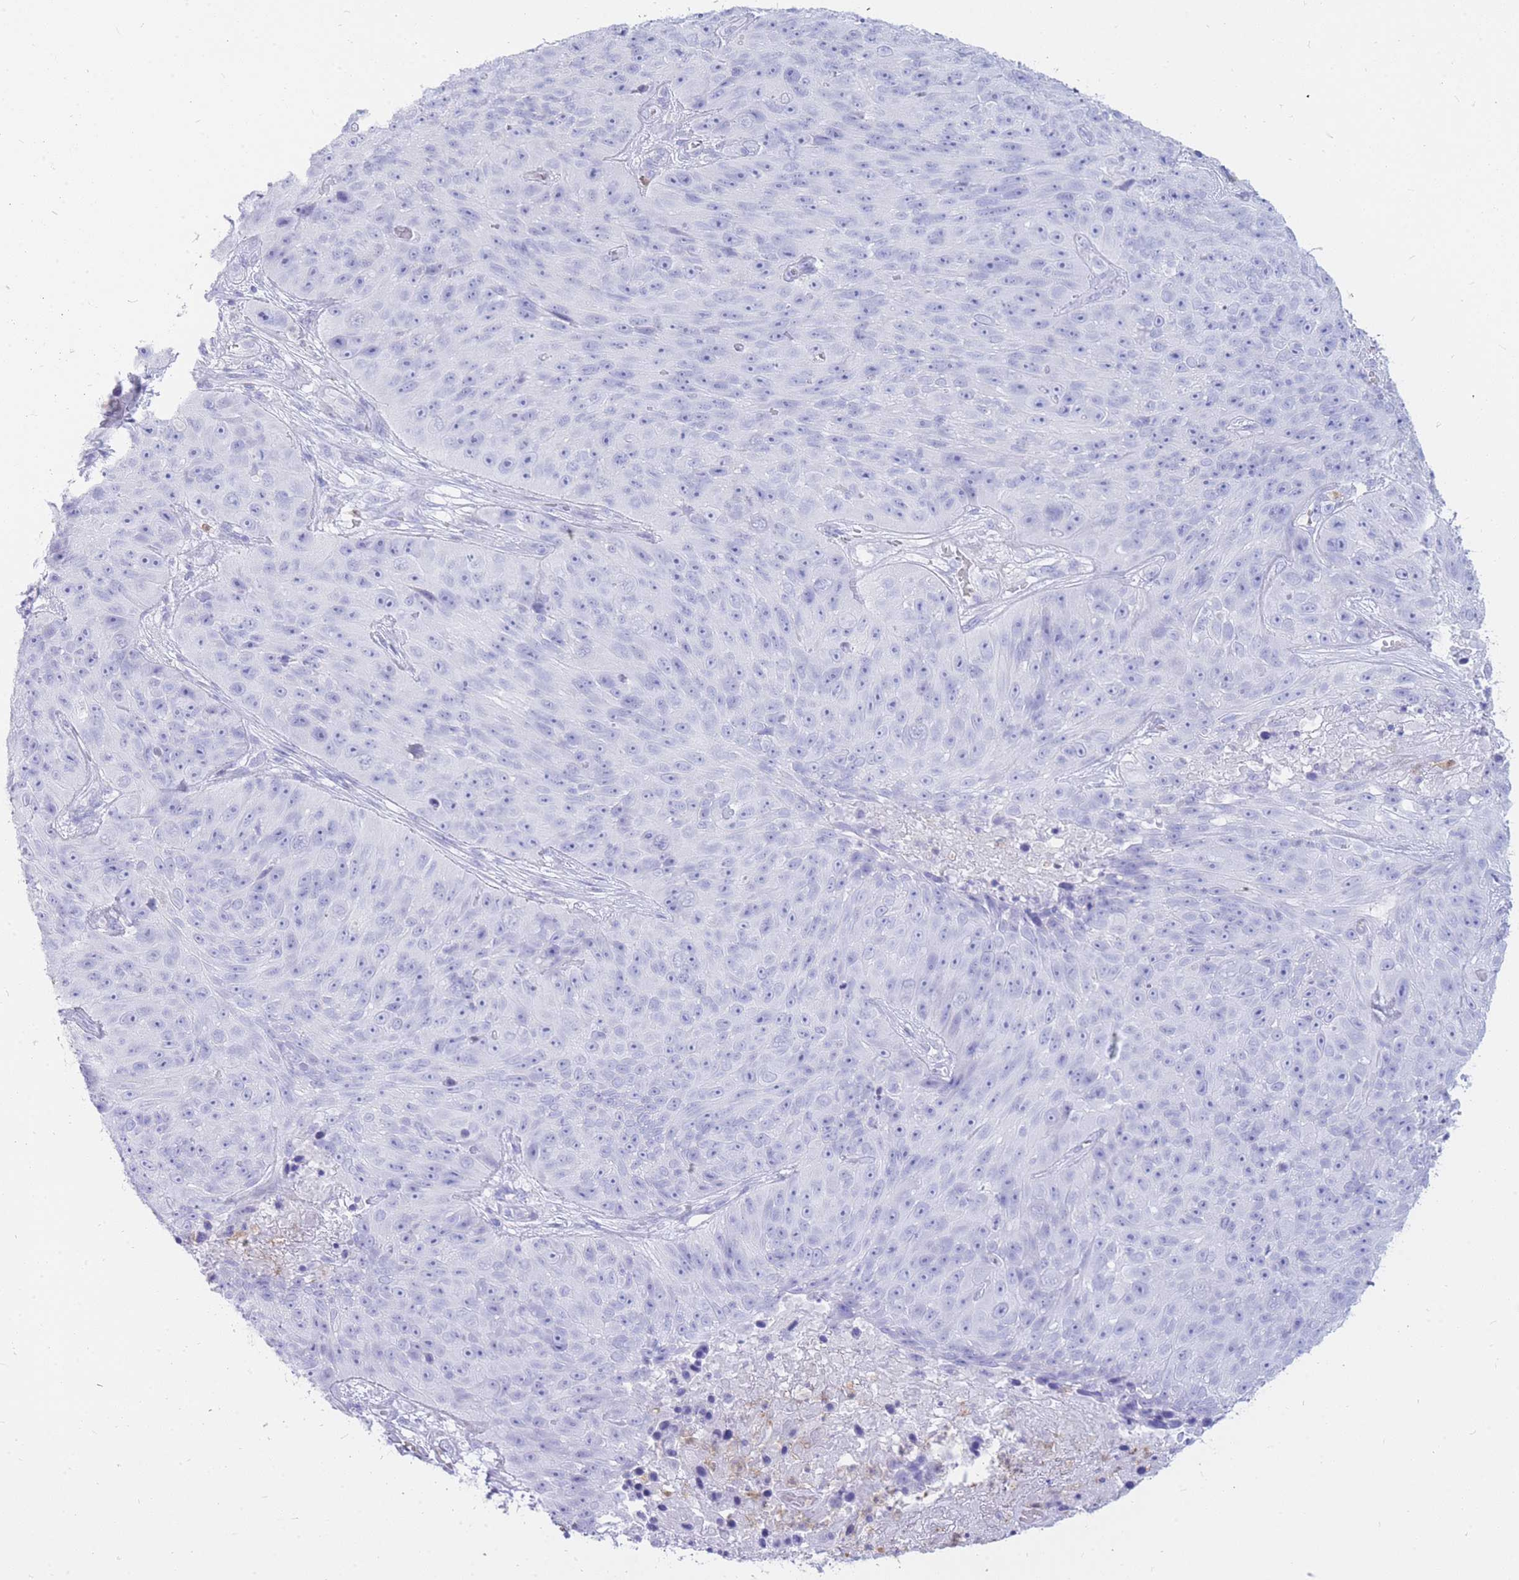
{"staining": {"intensity": "negative", "quantity": "none", "location": "none"}, "tissue": "skin cancer", "cell_type": "Tumor cells", "image_type": "cancer", "snomed": [{"axis": "morphology", "description": "Squamous cell carcinoma, NOS"}, {"axis": "topography", "description": "Skin"}], "caption": "There is no significant expression in tumor cells of skin squamous cell carcinoma. Nuclei are stained in blue.", "gene": "HERC1", "patient": {"sex": "female", "age": 87}}